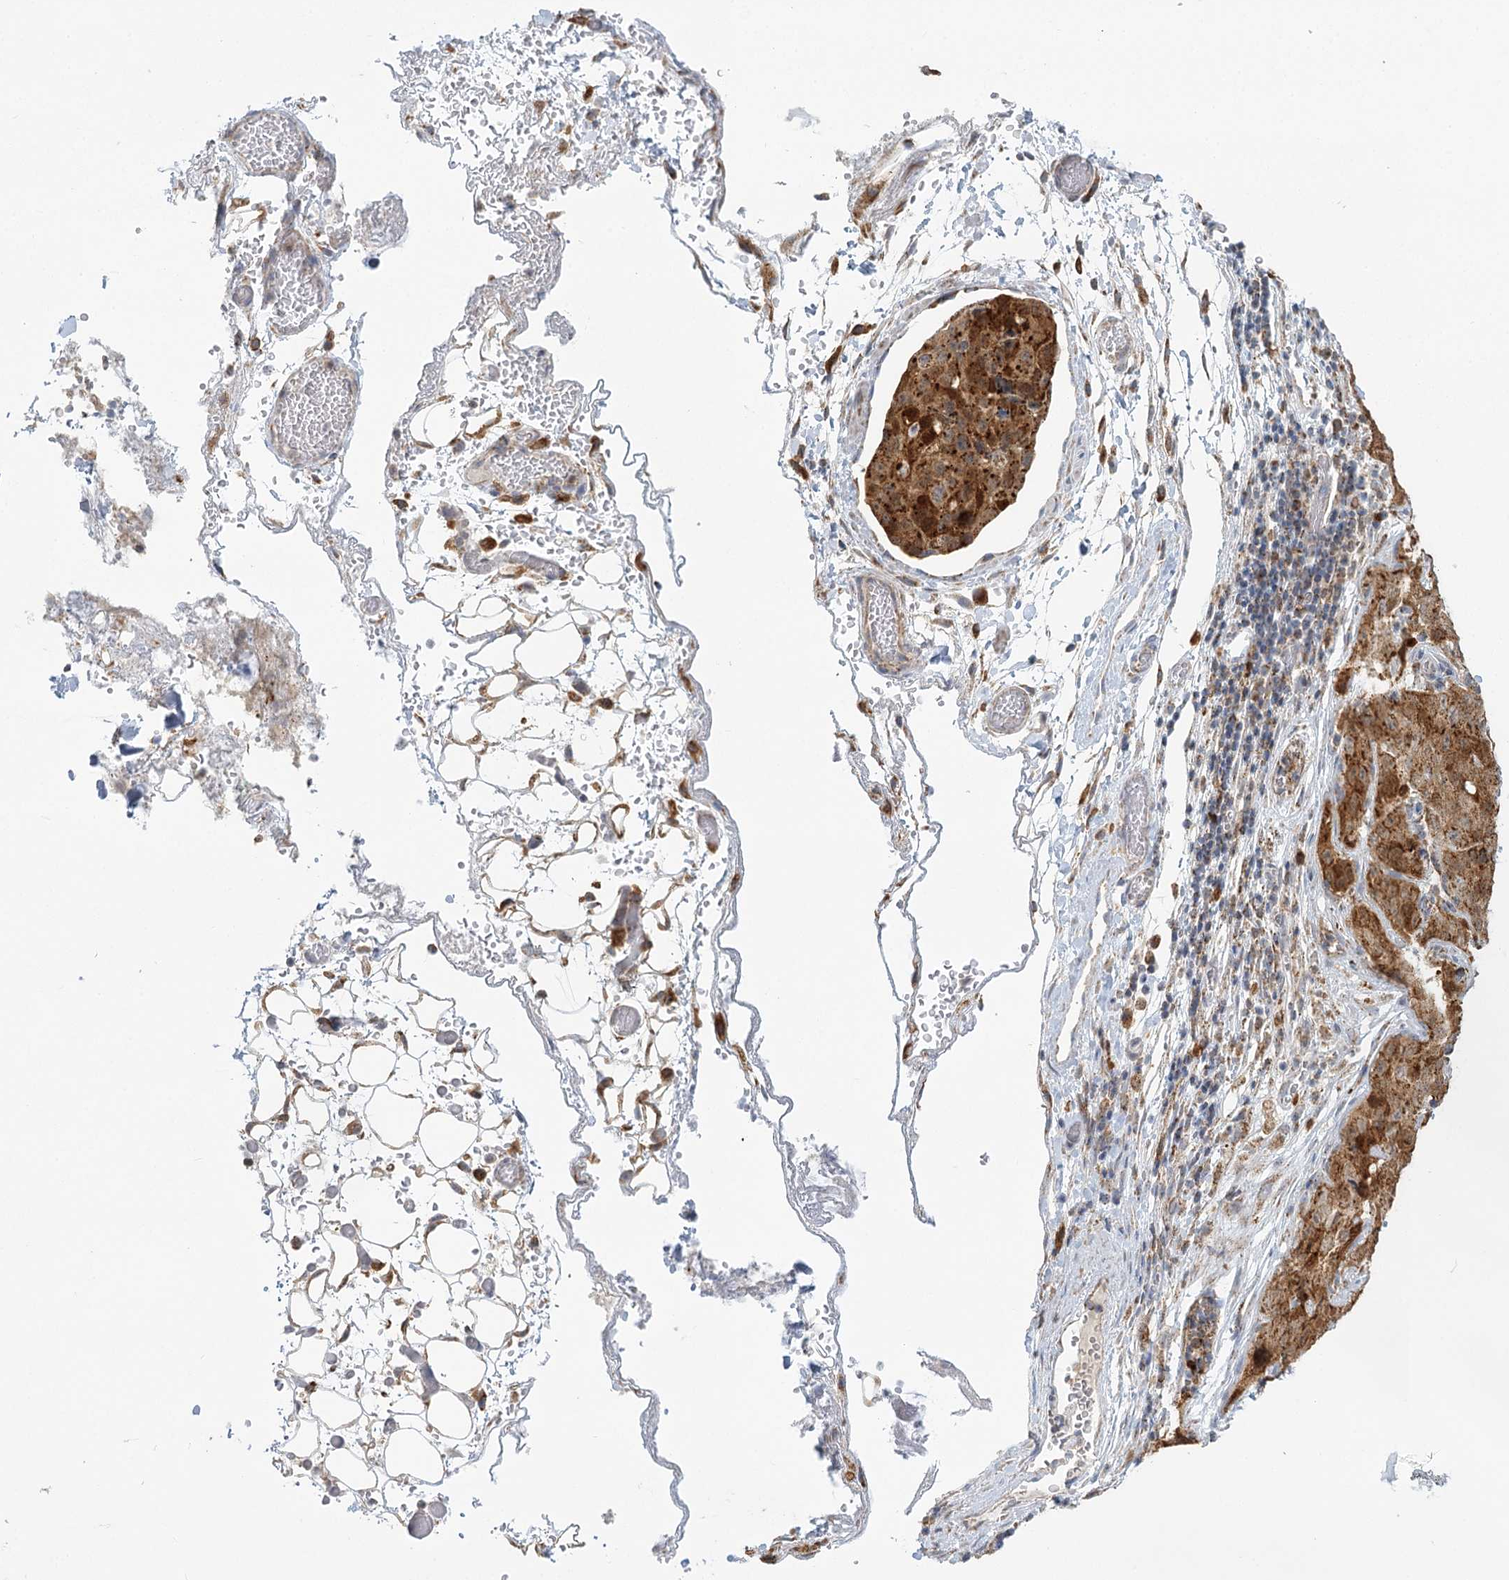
{"staining": {"intensity": "strong", "quantity": ">75%", "location": "cytoplasmic/membranous"}, "tissue": "stomach cancer", "cell_type": "Tumor cells", "image_type": "cancer", "snomed": [{"axis": "morphology", "description": "Normal tissue, NOS"}, {"axis": "morphology", "description": "Adenocarcinoma, NOS"}, {"axis": "topography", "description": "Lymph node"}, {"axis": "topography", "description": "Stomach"}], "caption": "IHC (DAB (3,3'-diaminobenzidine)) staining of adenocarcinoma (stomach) exhibits strong cytoplasmic/membranous protein positivity in approximately >75% of tumor cells.", "gene": "TAS1R1", "patient": {"sex": "male", "age": 48}}